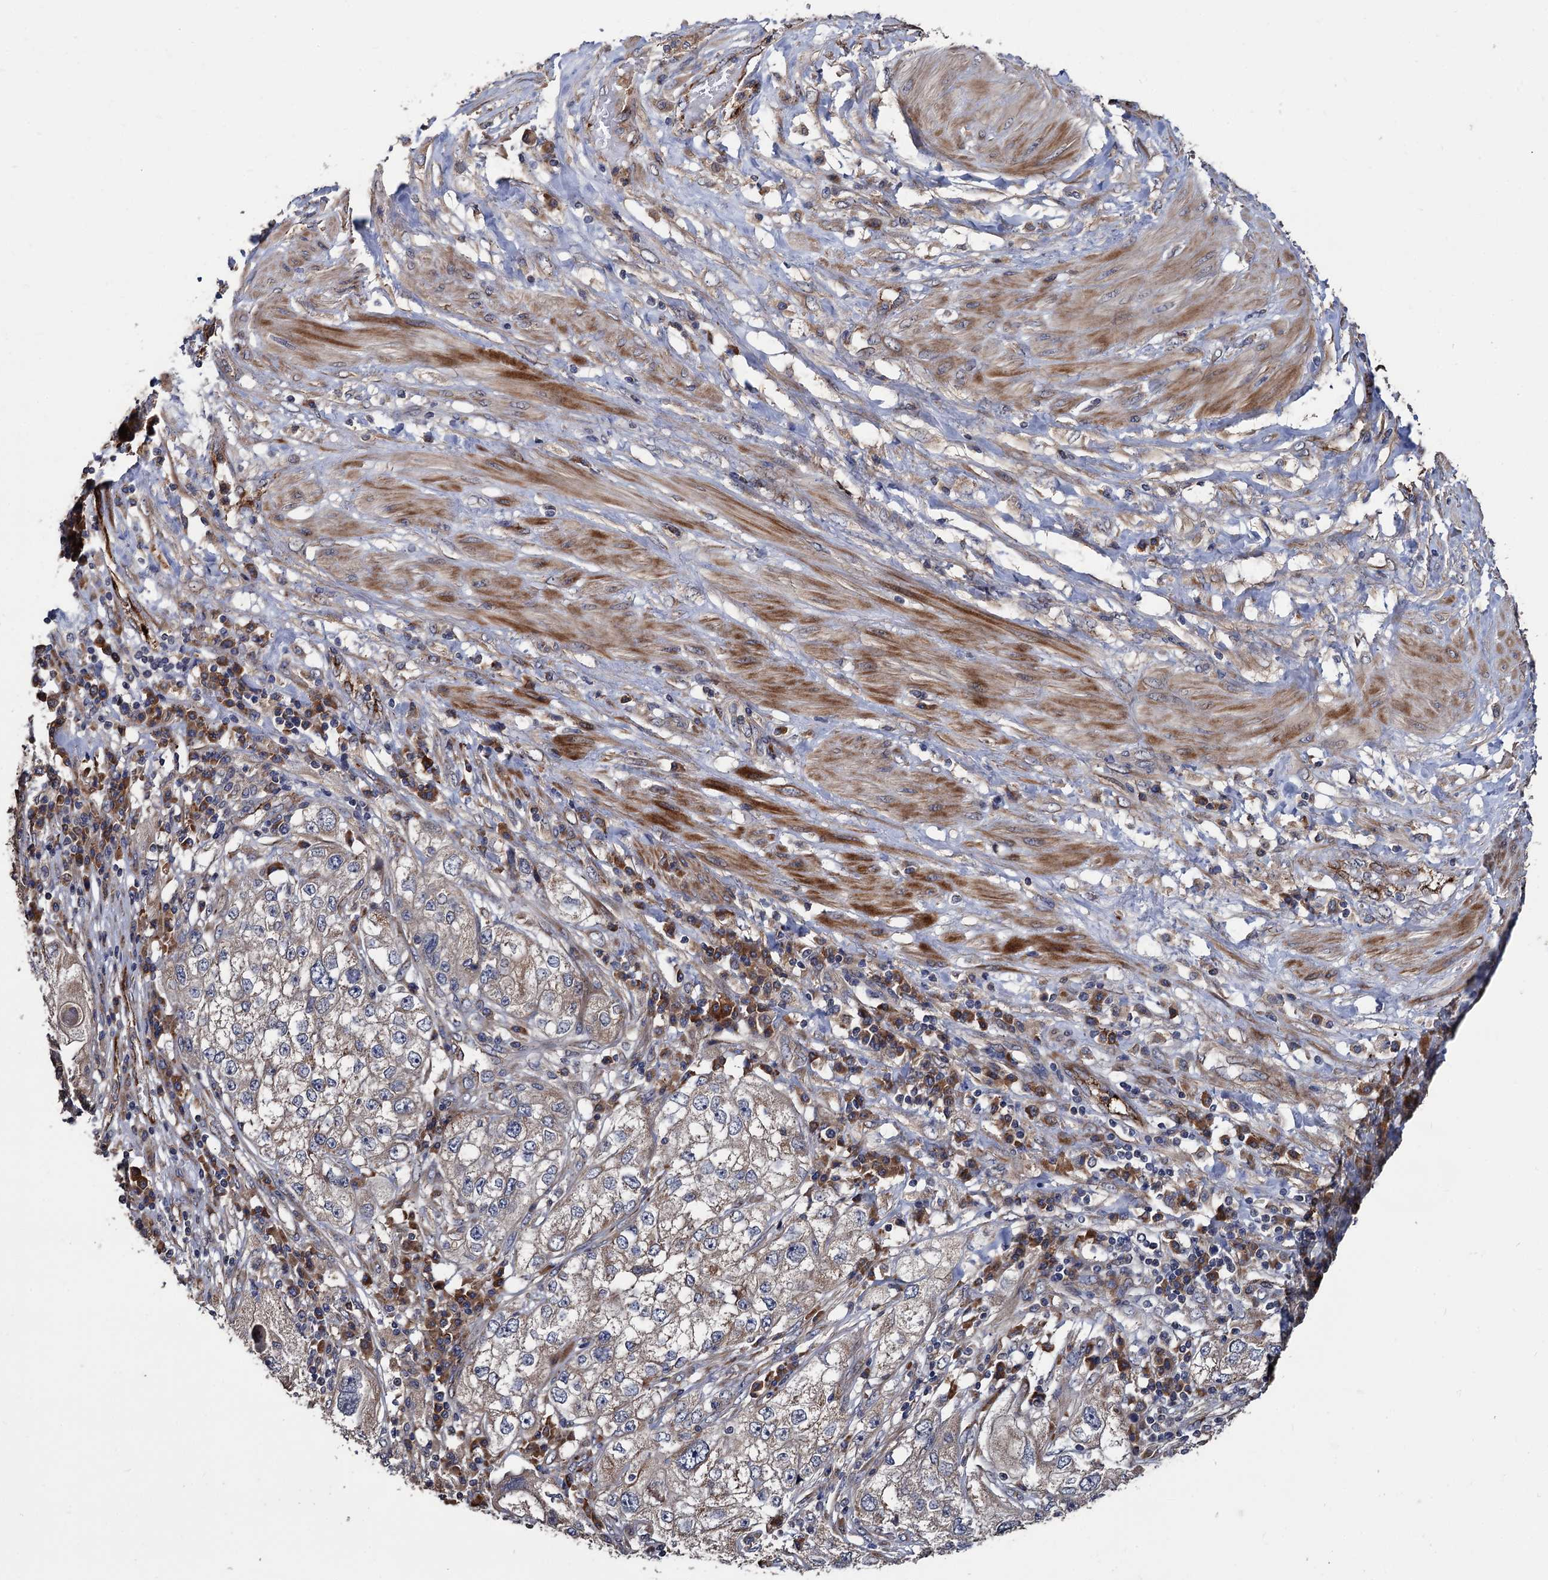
{"staining": {"intensity": "weak", "quantity": ">75%", "location": "cytoplasmic/membranous"}, "tissue": "endometrial cancer", "cell_type": "Tumor cells", "image_type": "cancer", "snomed": [{"axis": "morphology", "description": "Adenocarcinoma, NOS"}, {"axis": "topography", "description": "Endometrium"}], "caption": "Immunohistochemistry (IHC) staining of endometrial adenocarcinoma, which shows low levels of weak cytoplasmic/membranous staining in about >75% of tumor cells indicating weak cytoplasmic/membranous protein expression. The staining was performed using DAB (3,3'-diaminobenzidine) (brown) for protein detection and nuclei were counterstained in hematoxylin (blue).", "gene": "RASSF1", "patient": {"sex": "female", "age": 49}}